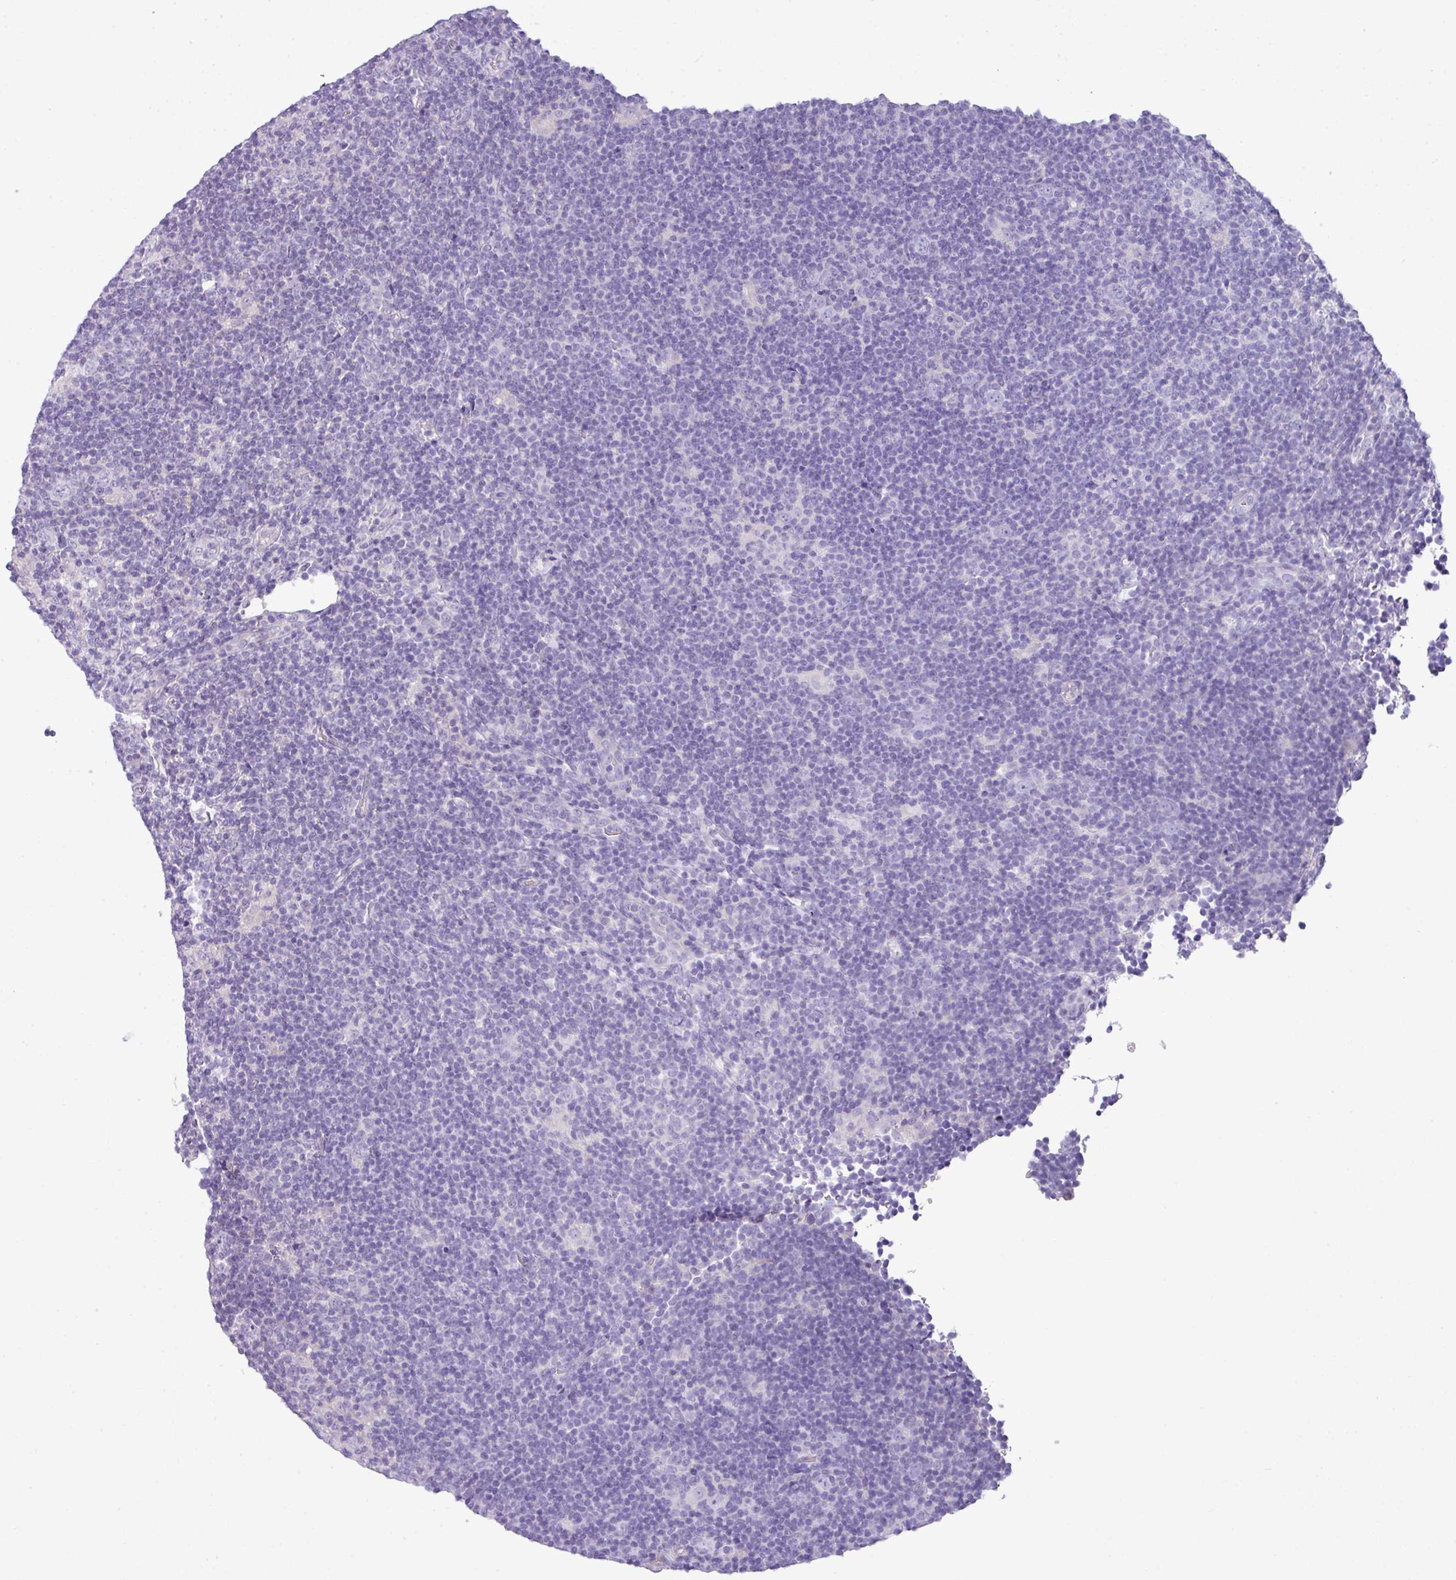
{"staining": {"intensity": "negative", "quantity": "none", "location": "none"}, "tissue": "lymphoma", "cell_type": "Tumor cells", "image_type": "cancer", "snomed": [{"axis": "morphology", "description": "Hodgkin's disease, NOS"}, {"axis": "topography", "description": "Lymph node"}], "caption": "Protein analysis of Hodgkin's disease demonstrates no significant expression in tumor cells.", "gene": "PIK3R5", "patient": {"sex": "female", "age": 57}}